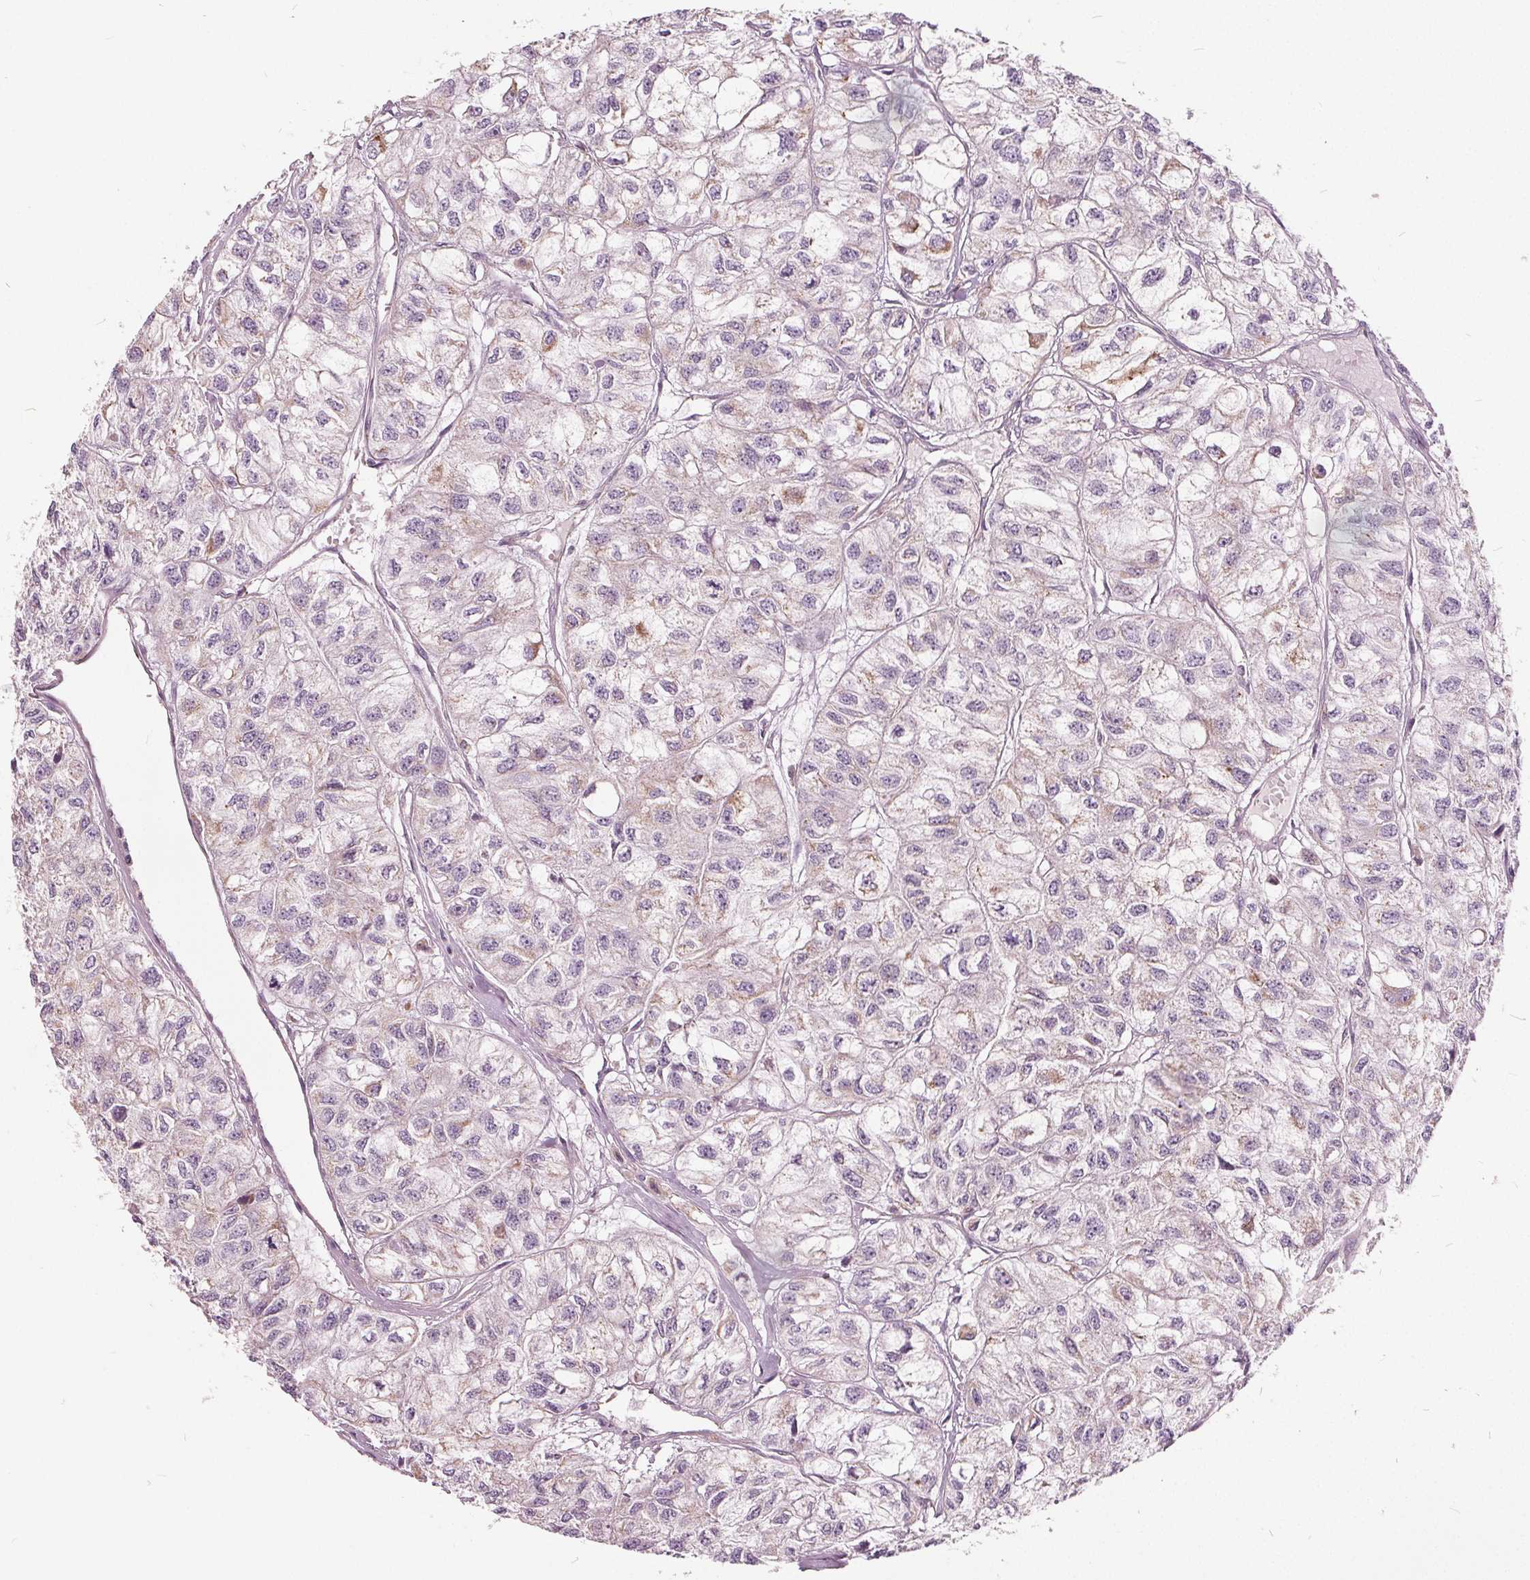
{"staining": {"intensity": "weak", "quantity": "25%-75%", "location": "cytoplasmic/membranous"}, "tissue": "renal cancer", "cell_type": "Tumor cells", "image_type": "cancer", "snomed": [{"axis": "morphology", "description": "Adenocarcinoma, NOS"}, {"axis": "topography", "description": "Kidney"}], "caption": "This is an image of IHC staining of renal cancer (adenocarcinoma), which shows weak positivity in the cytoplasmic/membranous of tumor cells.", "gene": "ECI2", "patient": {"sex": "male", "age": 56}}